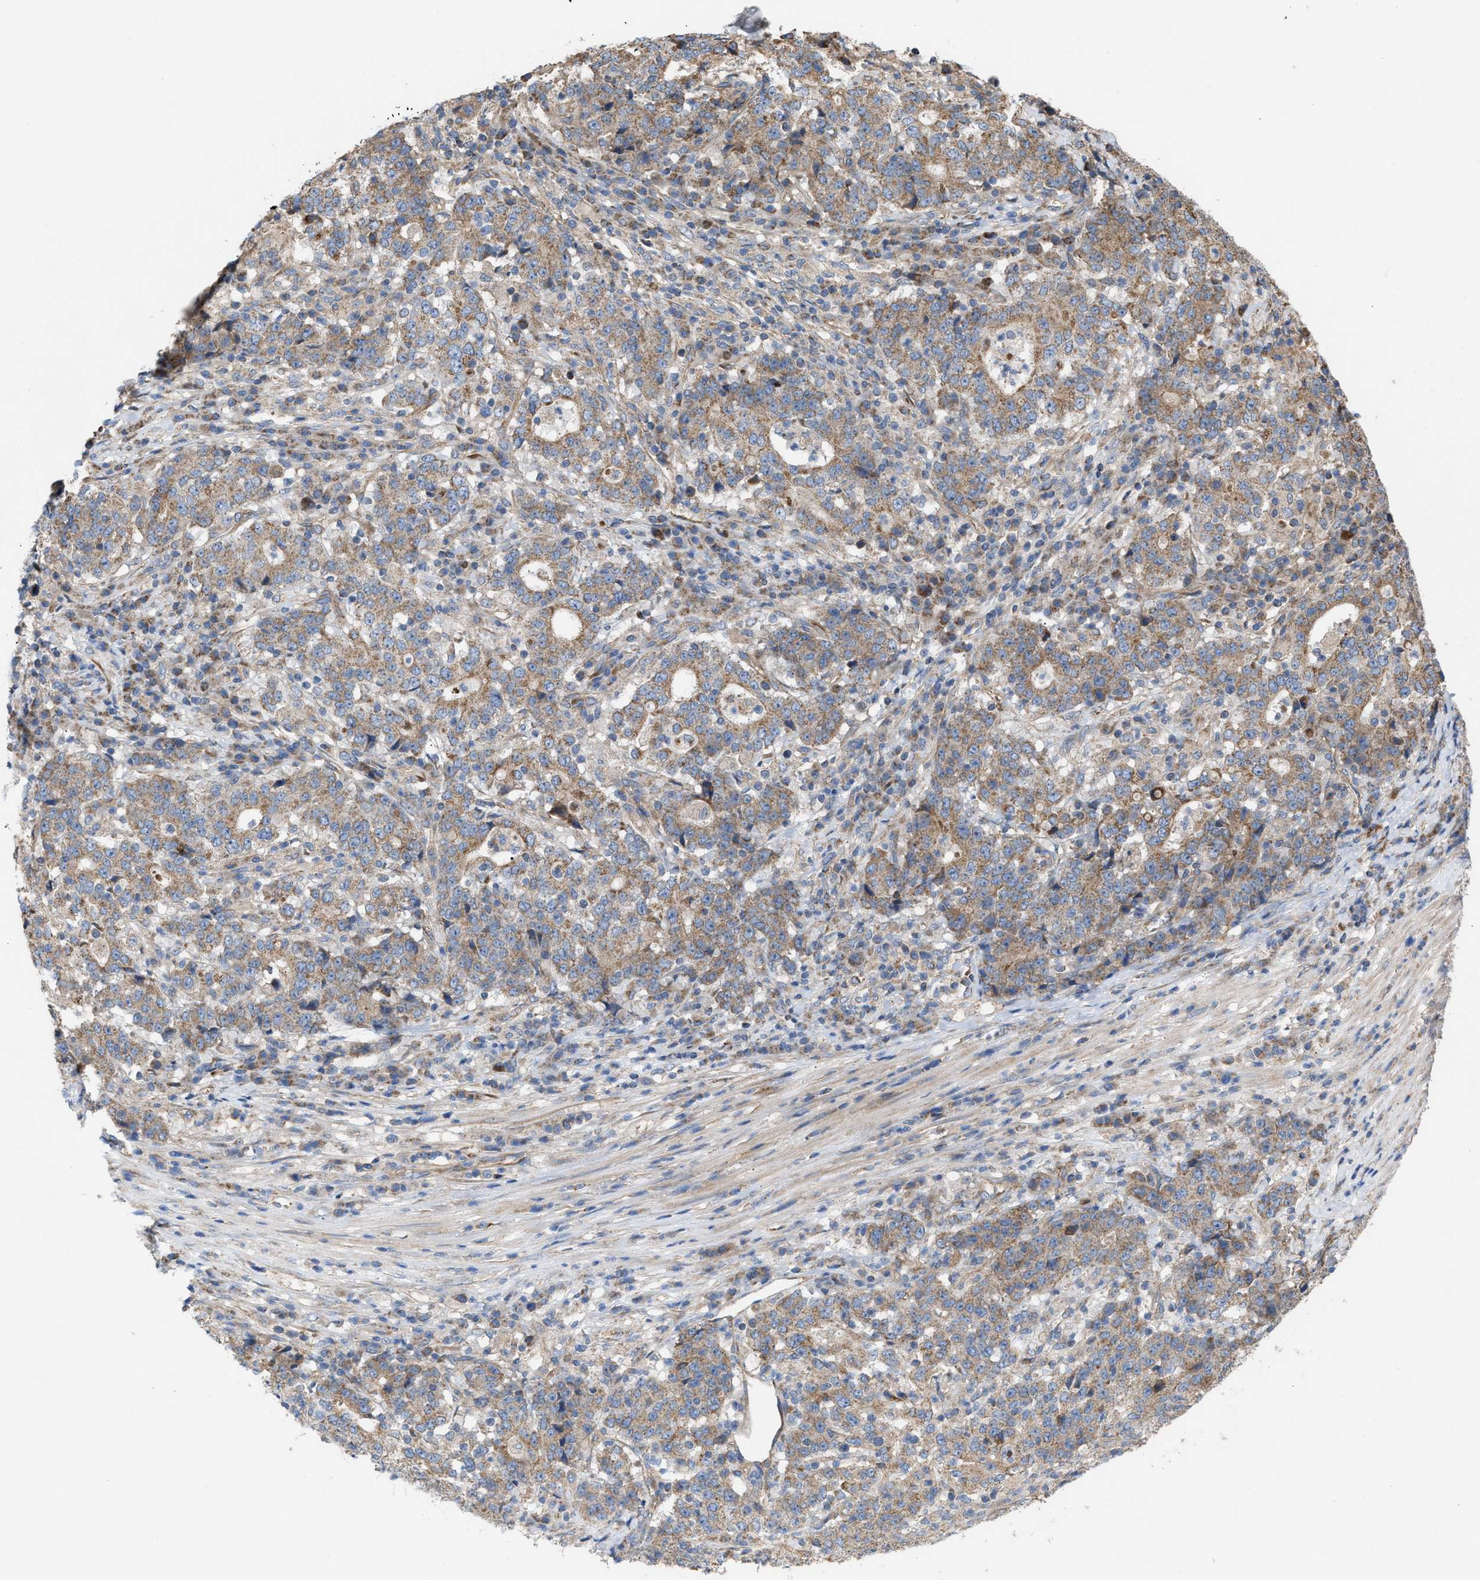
{"staining": {"intensity": "weak", "quantity": ">75%", "location": "cytoplasmic/membranous"}, "tissue": "stomach cancer", "cell_type": "Tumor cells", "image_type": "cancer", "snomed": [{"axis": "morphology", "description": "Adenocarcinoma, NOS"}, {"axis": "topography", "description": "Stomach"}], "caption": "The image demonstrates a brown stain indicating the presence of a protein in the cytoplasmic/membranous of tumor cells in stomach cancer. The staining was performed using DAB (3,3'-diaminobenzidine) to visualize the protein expression in brown, while the nuclei were stained in blue with hematoxylin (Magnification: 20x).", "gene": "OXSM", "patient": {"sex": "male", "age": 59}}